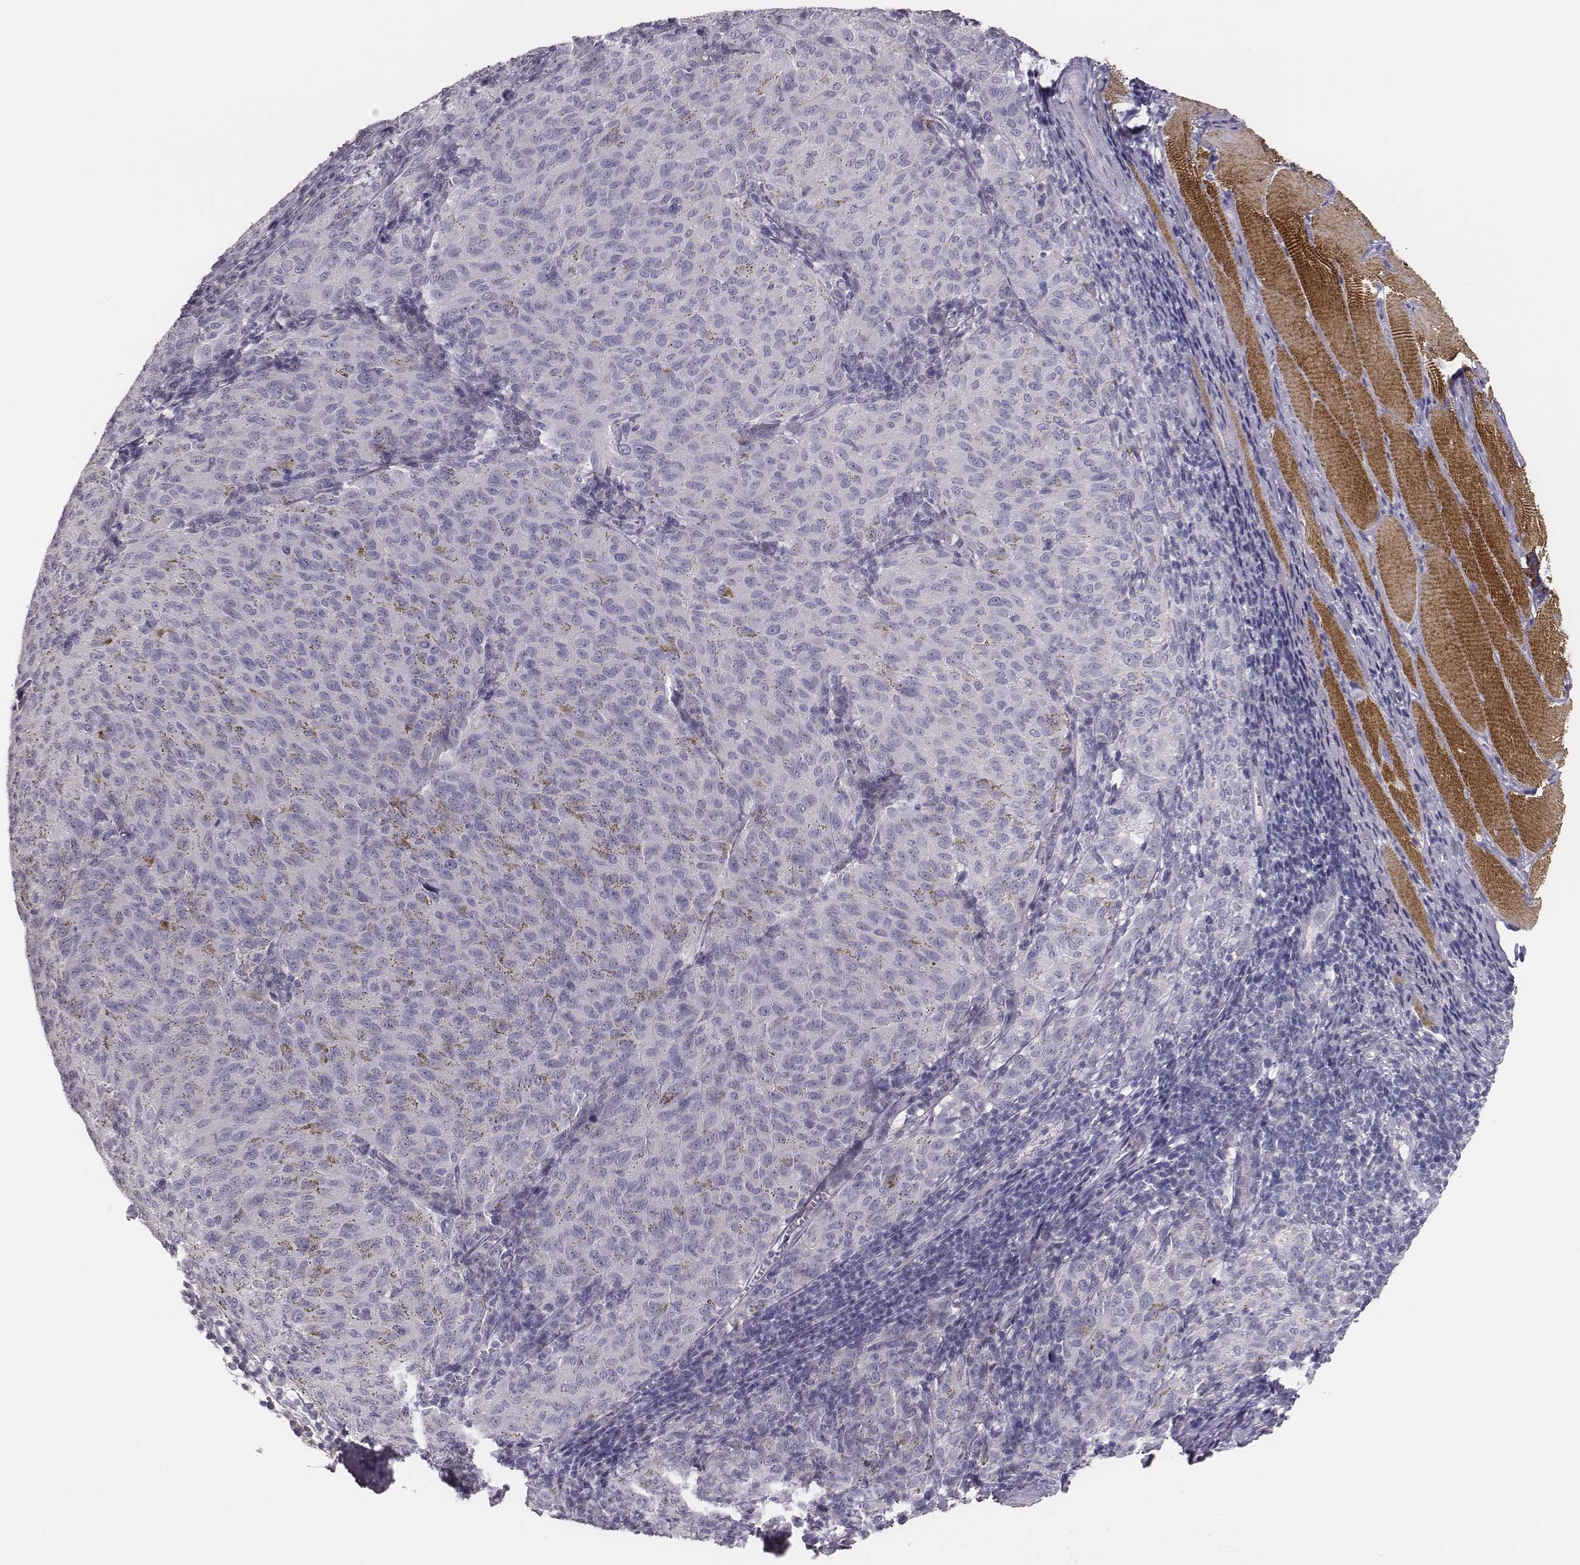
{"staining": {"intensity": "negative", "quantity": "none", "location": "none"}, "tissue": "melanoma", "cell_type": "Tumor cells", "image_type": "cancer", "snomed": [{"axis": "morphology", "description": "Malignant melanoma, NOS"}, {"axis": "topography", "description": "Skin"}], "caption": "This is an immunohistochemistry (IHC) image of melanoma. There is no expression in tumor cells.", "gene": "MYH6", "patient": {"sex": "female", "age": 72}}